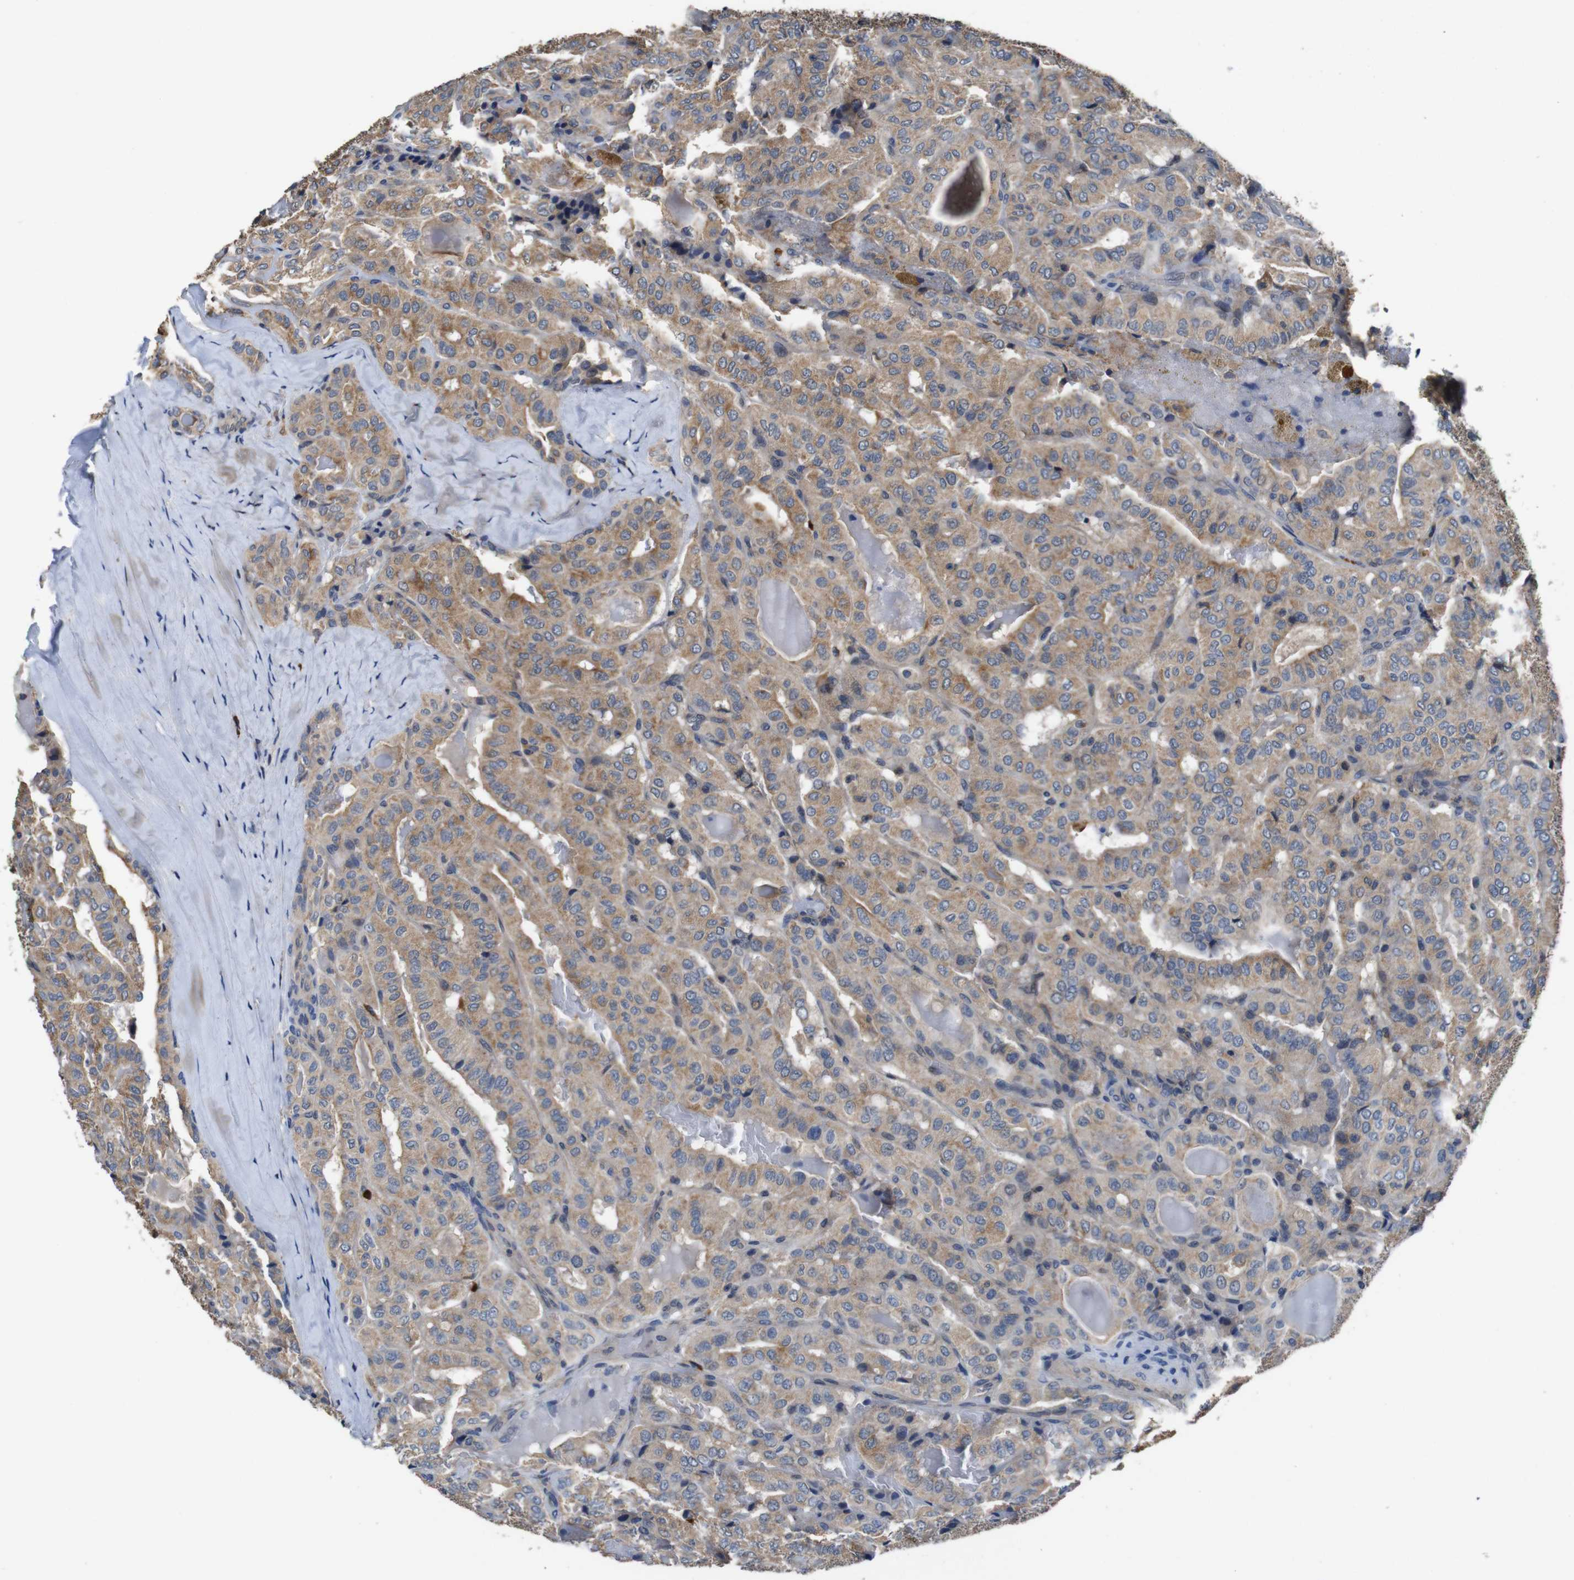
{"staining": {"intensity": "moderate", "quantity": ">75%", "location": "cytoplasmic/membranous"}, "tissue": "thyroid cancer", "cell_type": "Tumor cells", "image_type": "cancer", "snomed": [{"axis": "morphology", "description": "Papillary adenocarcinoma, NOS"}, {"axis": "topography", "description": "Thyroid gland"}], "caption": "This image demonstrates immunohistochemistry (IHC) staining of human thyroid cancer, with medium moderate cytoplasmic/membranous expression in approximately >75% of tumor cells.", "gene": "GLIPR1", "patient": {"sex": "male", "age": 77}}